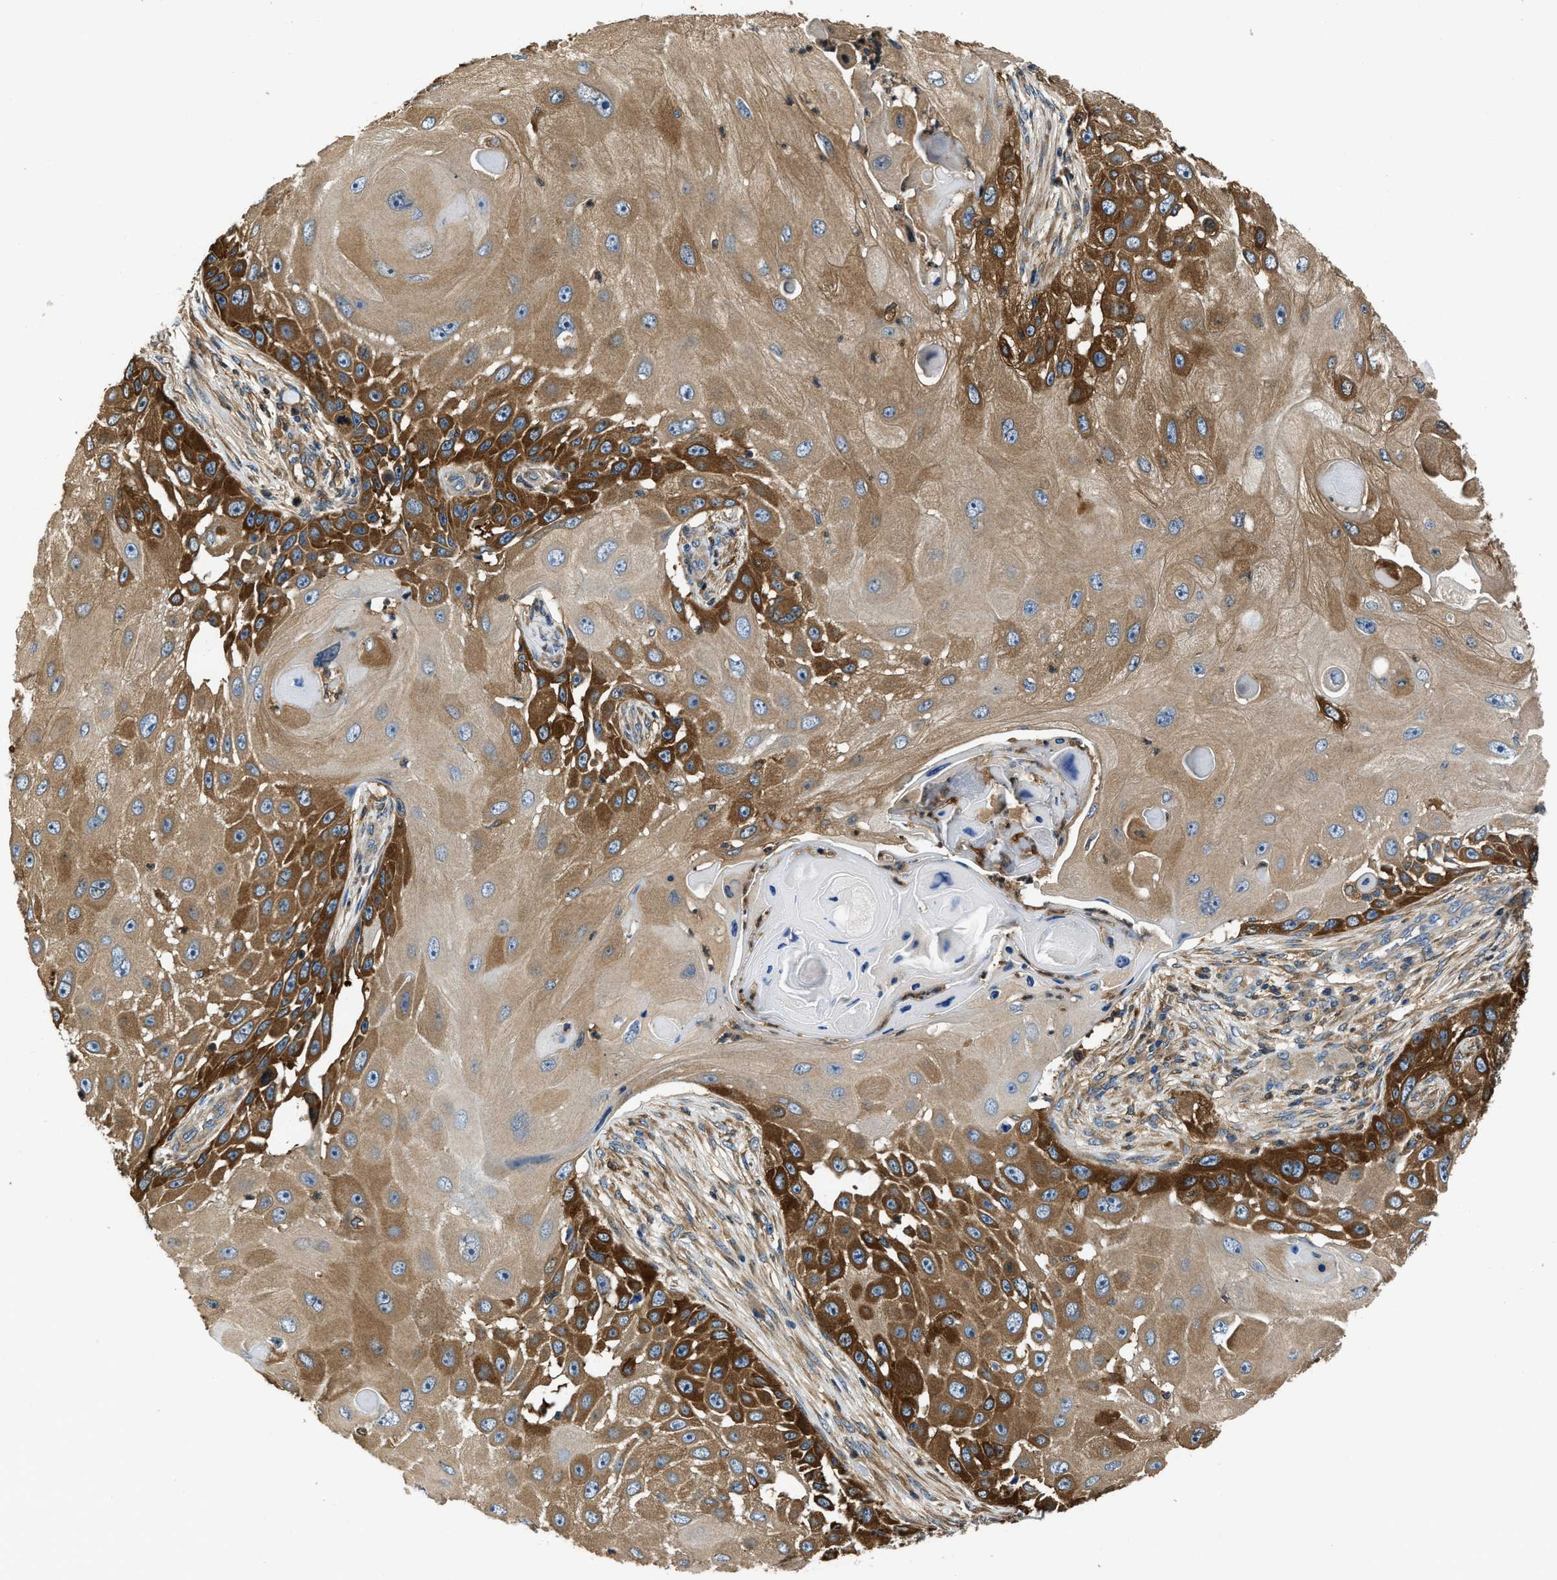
{"staining": {"intensity": "strong", "quantity": ">75%", "location": "cytoplasmic/membranous"}, "tissue": "skin cancer", "cell_type": "Tumor cells", "image_type": "cancer", "snomed": [{"axis": "morphology", "description": "Squamous cell carcinoma, NOS"}, {"axis": "topography", "description": "Skin"}], "caption": "Skin squamous cell carcinoma was stained to show a protein in brown. There is high levels of strong cytoplasmic/membranous expression in about >75% of tumor cells.", "gene": "PKM", "patient": {"sex": "female", "age": 44}}